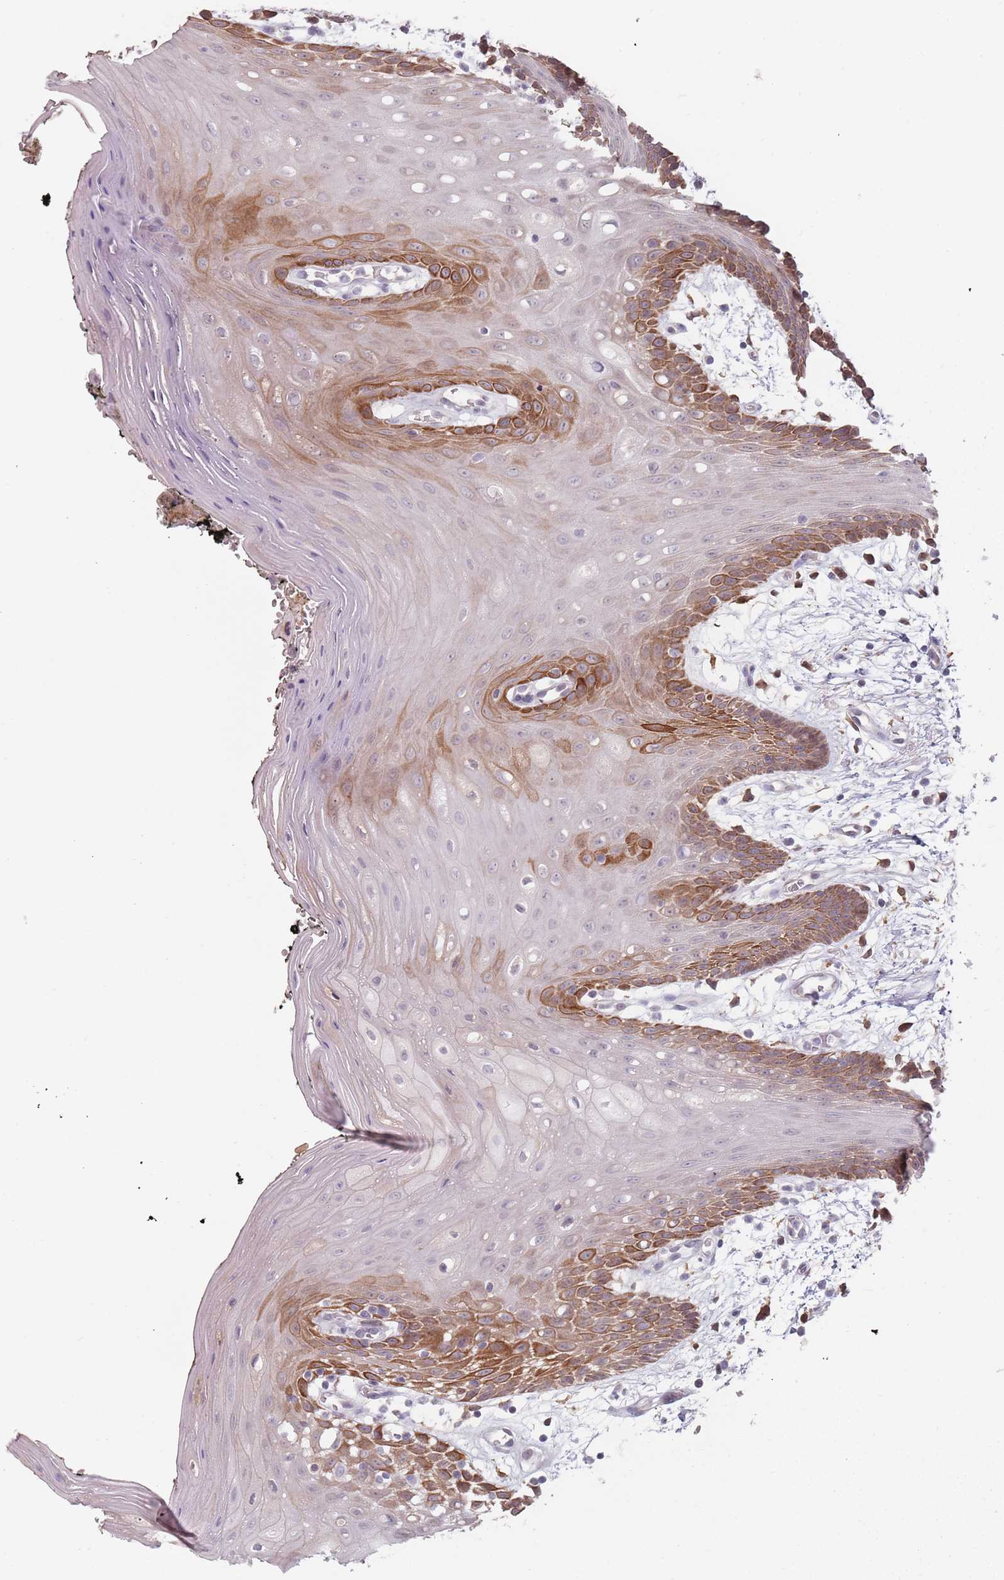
{"staining": {"intensity": "moderate", "quantity": "25%-75%", "location": "cytoplasmic/membranous"}, "tissue": "oral mucosa", "cell_type": "Squamous epithelial cells", "image_type": "normal", "snomed": [{"axis": "morphology", "description": "Normal tissue, NOS"}, {"axis": "topography", "description": "Oral tissue"}, {"axis": "topography", "description": "Tounge, NOS"}], "caption": "Approximately 25%-75% of squamous epithelial cells in normal oral mucosa display moderate cytoplasmic/membranous protein expression as visualized by brown immunohistochemical staining.", "gene": "NAXE", "patient": {"sex": "female", "age": 59}}